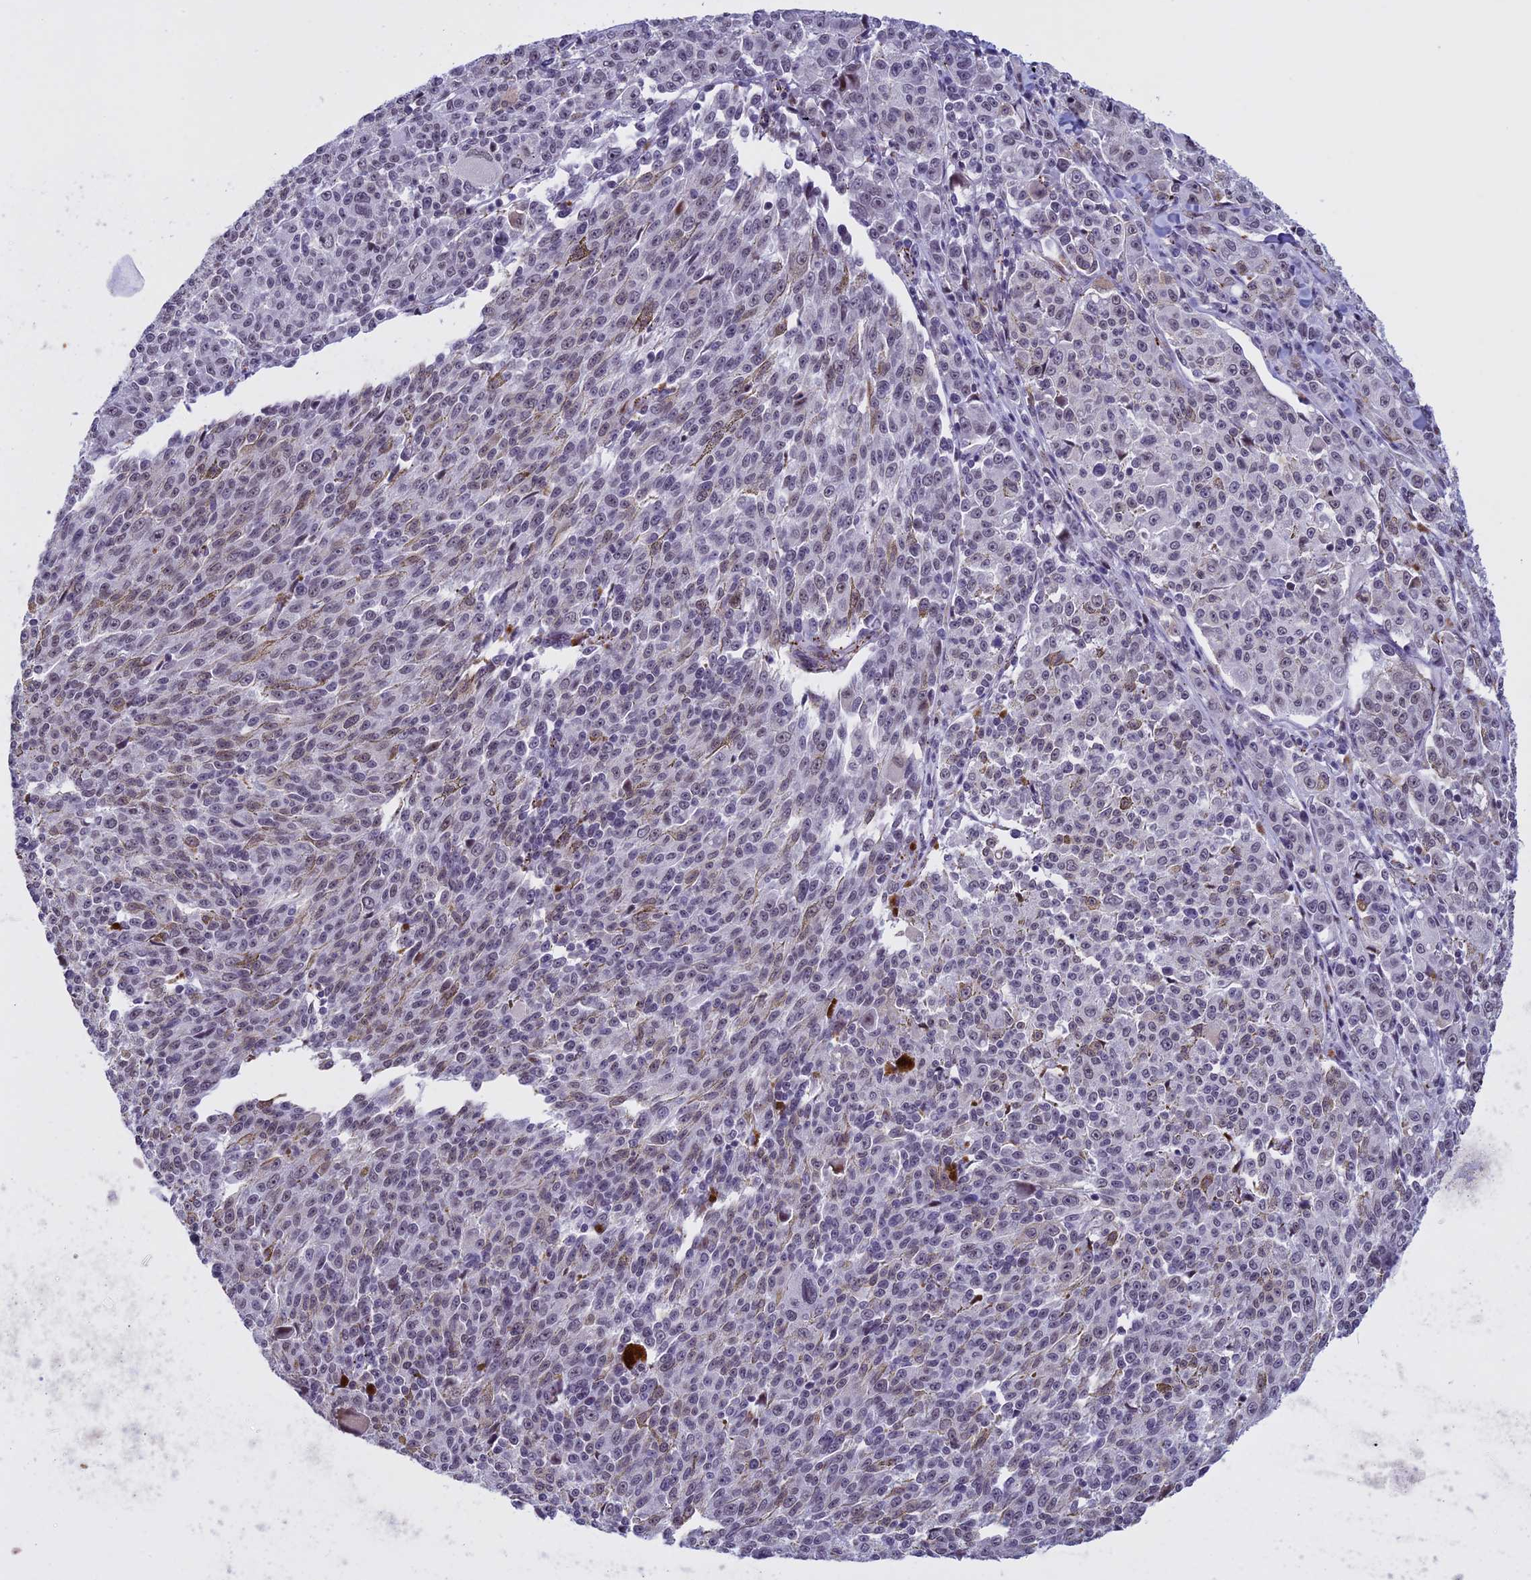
{"staining": {"intensity": "weak", "quantity": "25%-75%", "location": "nuclear"}, "tissue": "melanoma", "cell_type": "Tumor cells", "image_type": "cancer", "snomed": [{"axis": "morphology", "description": "Malignant melanoma, NOS"}, {"axis": "topography", "description": "Skin"}], "caption": "Human melanoma stained with a brown dye shows weak nuclear positive staining in approximately 25%-75% of tumor cells.", "gene": "NIPBL", "patient": {"sex": "female", "age": 52}}